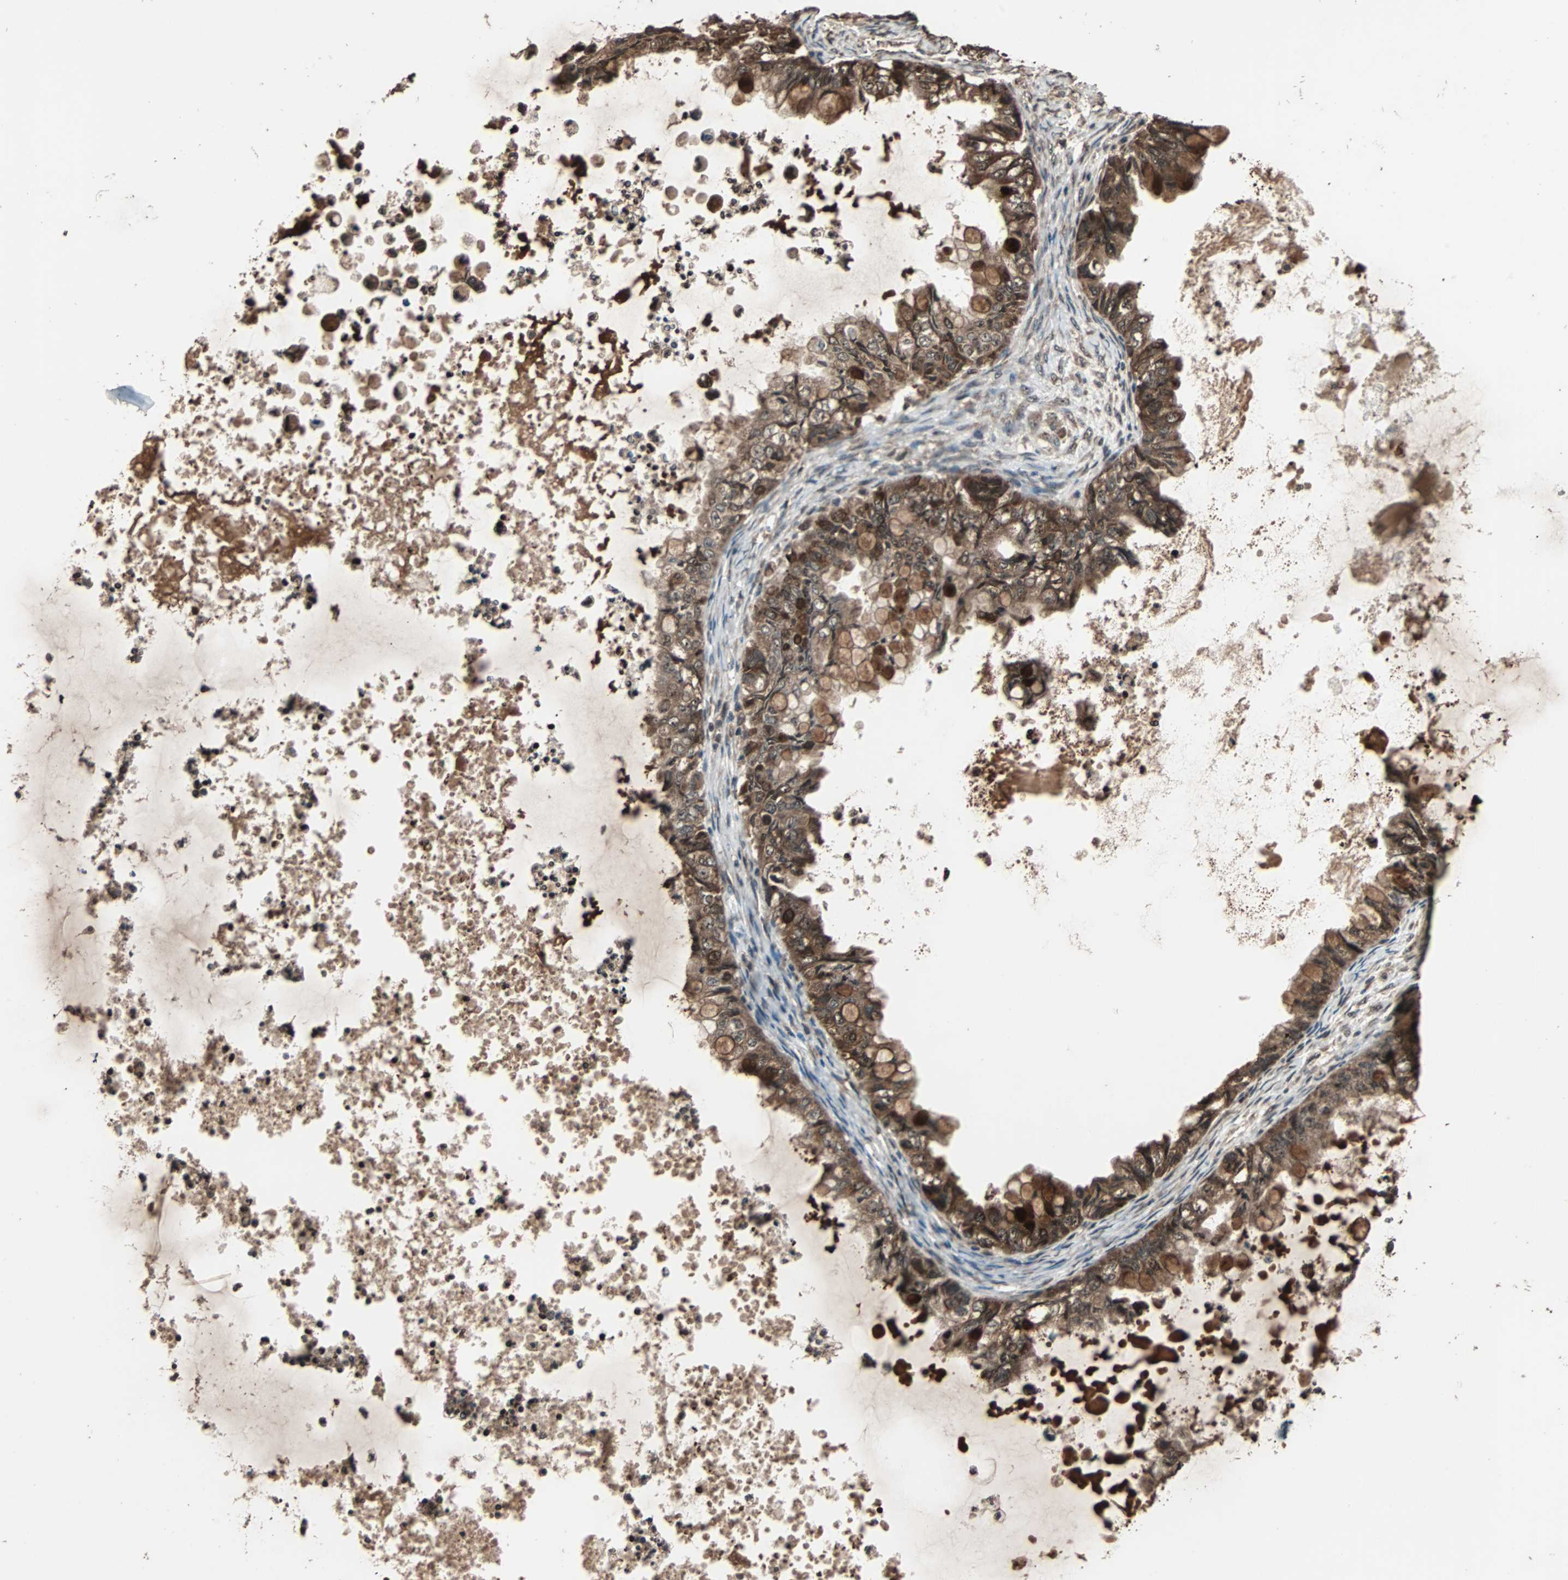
{"staining": {"intensity": "moderate", "quantity": ">75%", "location": "cytoplasmic/membranous"}, "tissue": "ovarian cancer", "cell_type": "Tumor cells", "image_type": "cancer", "snomed": [{"axis": "morphology", "description": "Cystadenocarcinoma, mucinous, NOS"}, {"axis": "topography", "description": "Ovary"}], "caption": "IHC staining of mucinous cystadenocarcinoma (ovarian), which exhibits medium levels of moderate cytoplasmic/membranous positivity in approximately >75% of tumor cells indicating moderate cytoplasmic/membranous protein expression. The staining was performed using DAB (brown) for protein detection and nuclei were counterstained in hematoxylin (blue).", "gene": "LAMTOR5", "patient": {"sex": "female", "age": 80}}